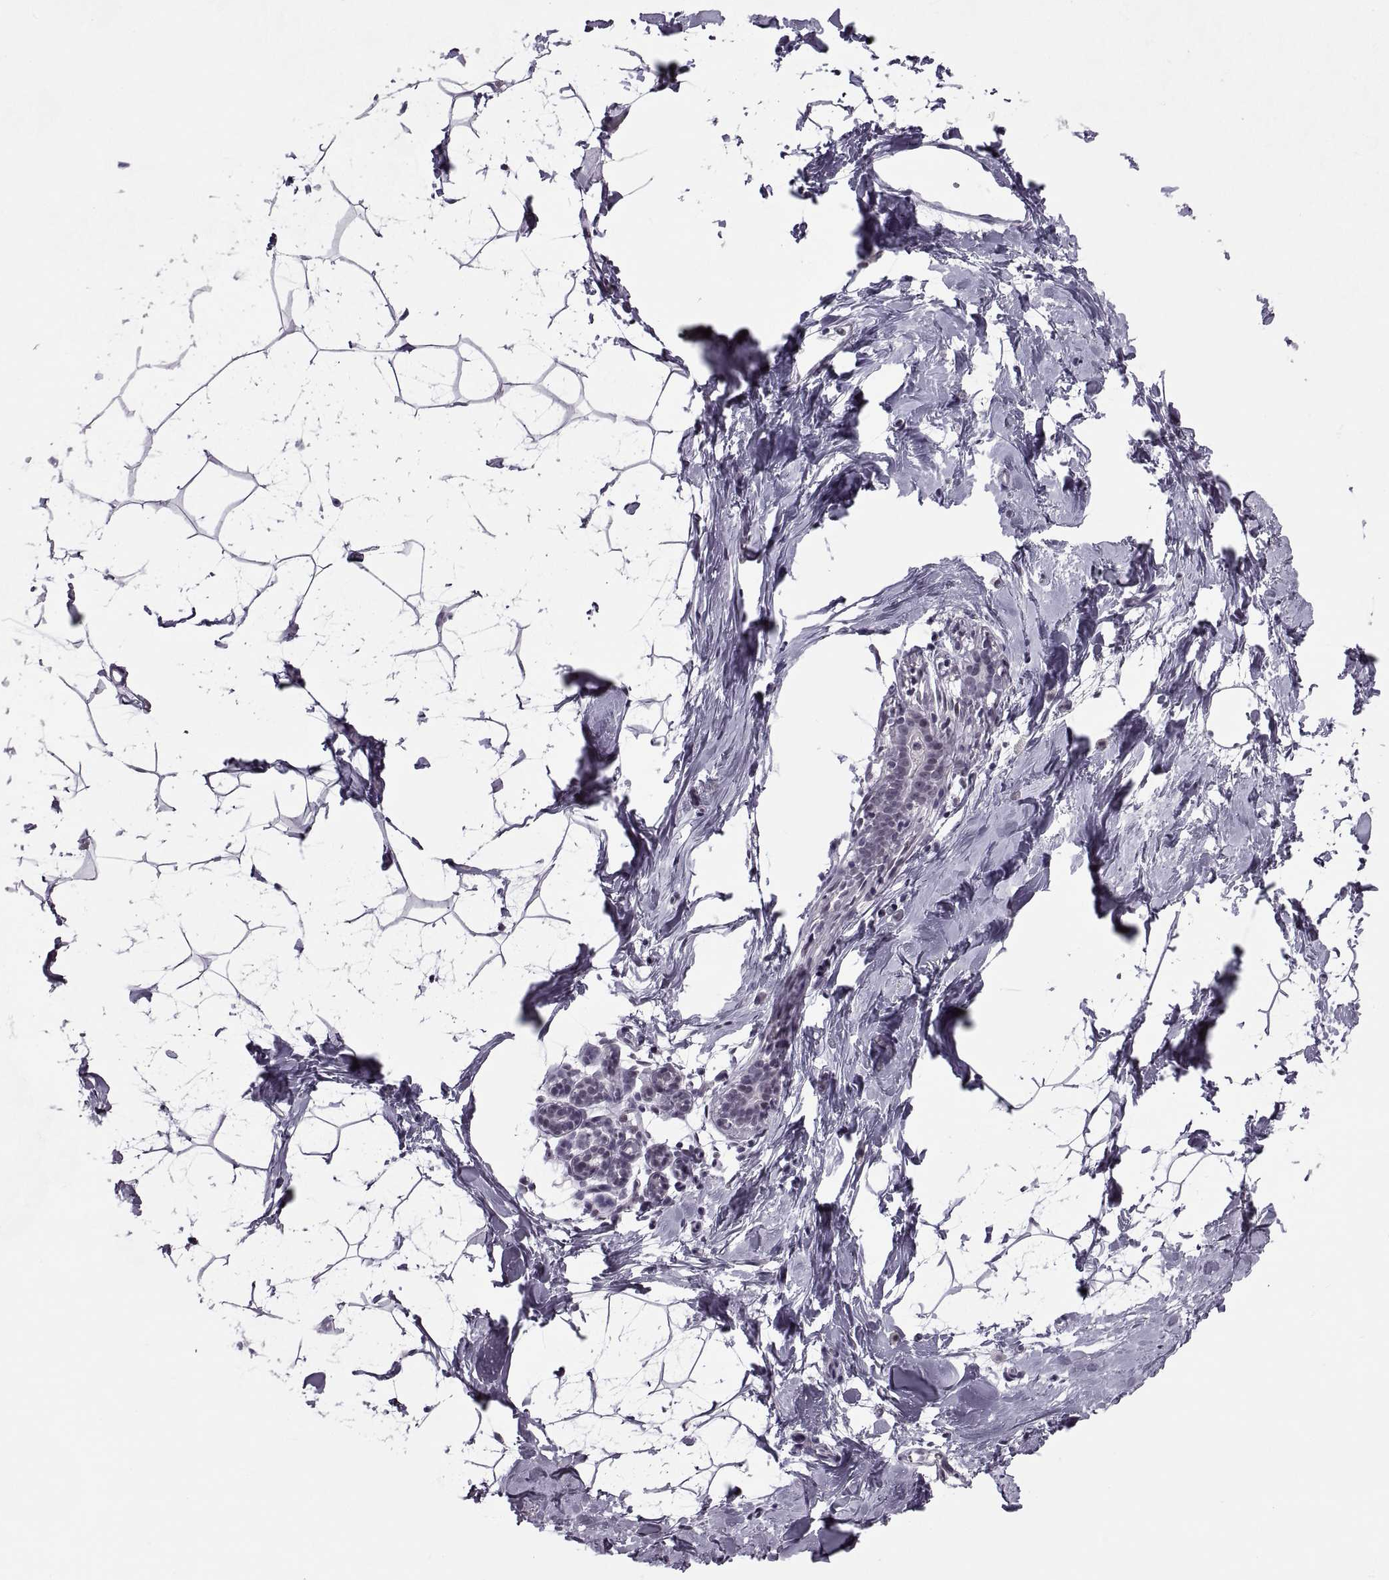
{"staining": {"intensity": "negative", "quantity": "none", "location": "none"}, "tissue": "breast", "cell_type": "Adipocytes", "image_type": "normal", "snomed": [{"axis": "morphology", "description": "Normal tissue, NOS"}, {"axis": "topography", "description": "Breast"}], "caption": "This is a image of immunohistochemistry staining of unremarkable breast, which shows no staining in adipocytes.", "gene": "TBC1D3B", "patient": {"sex": "female", "age": 32}}